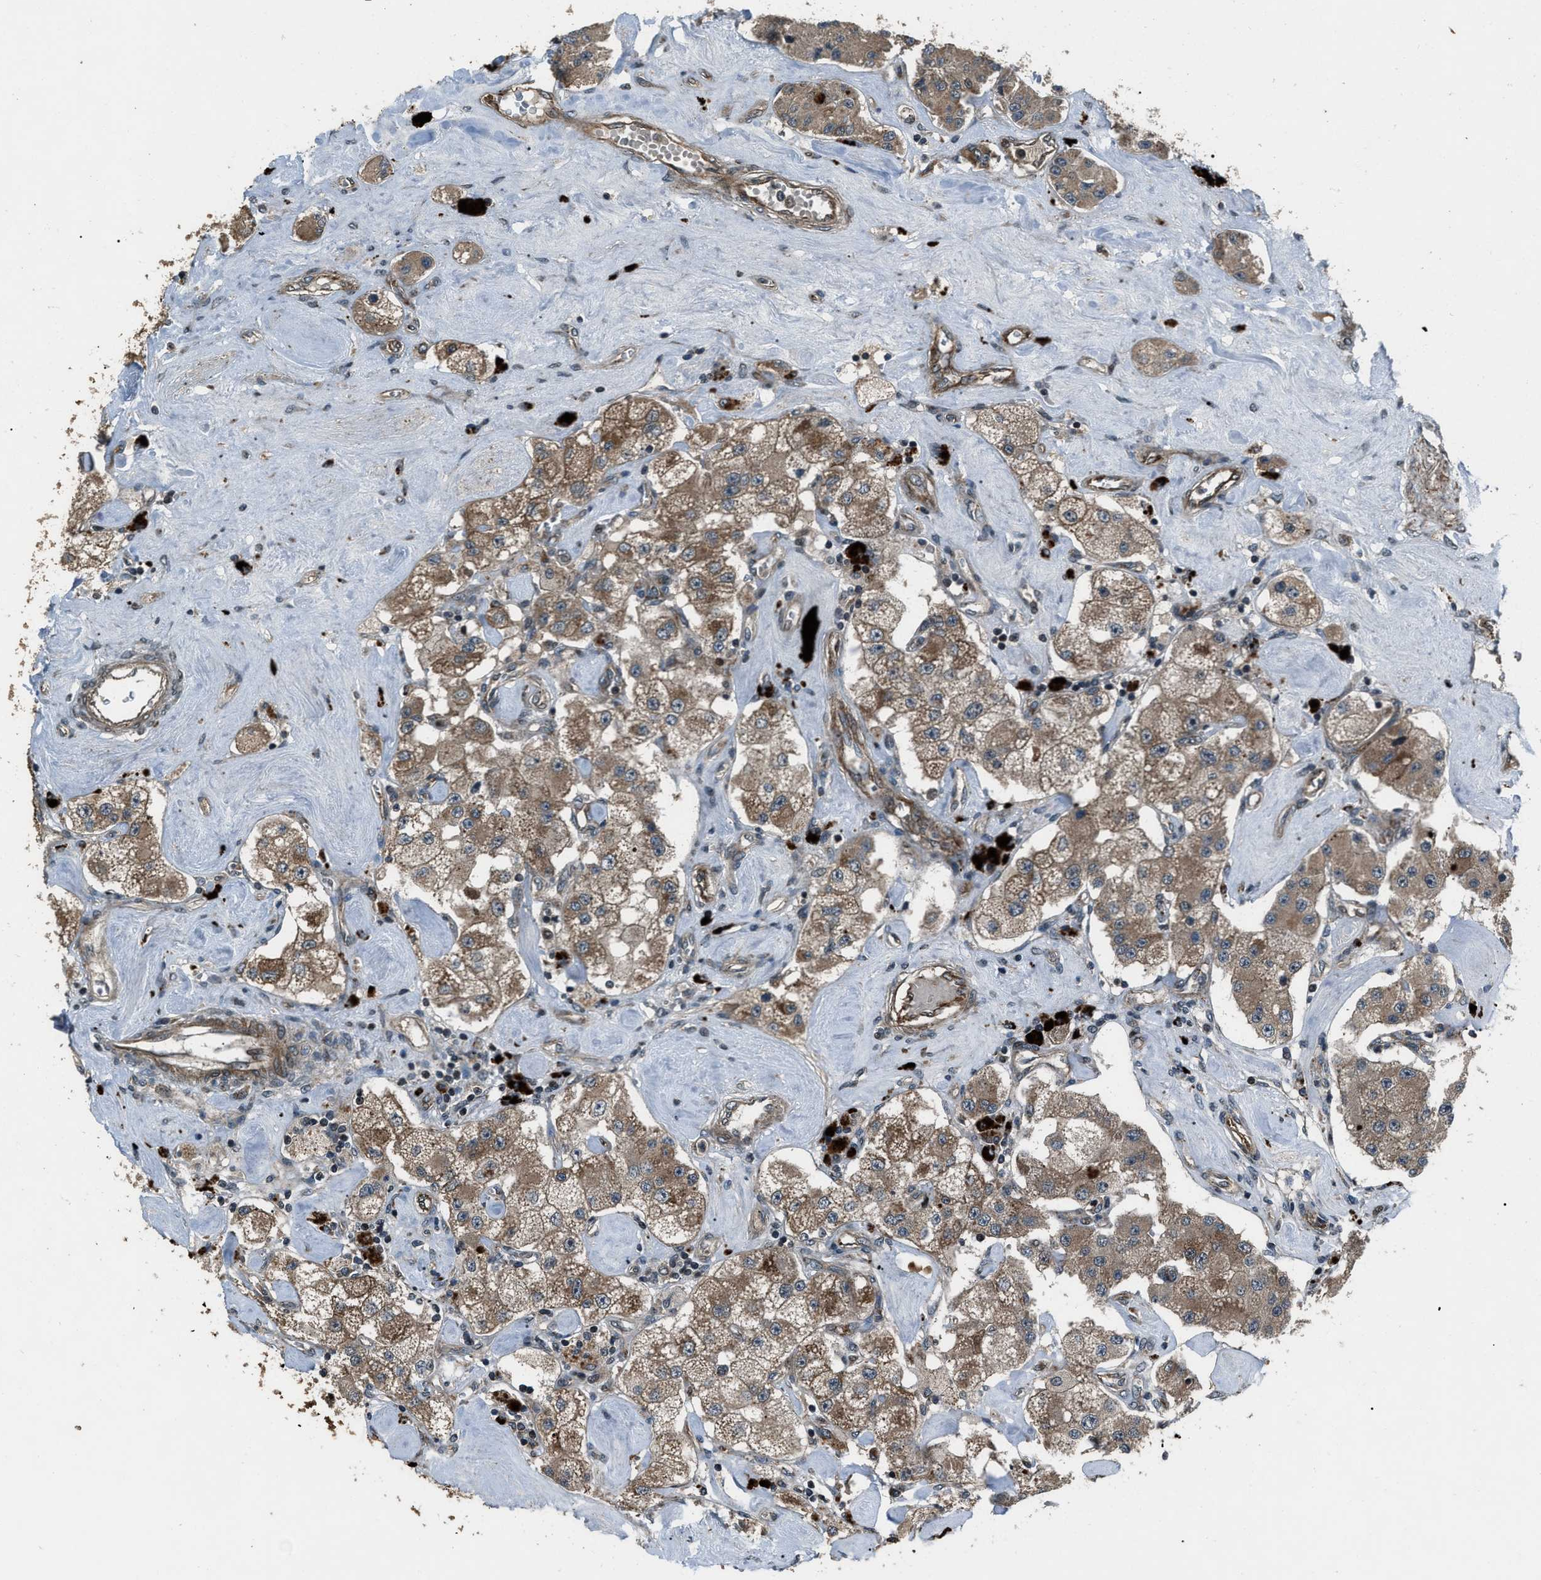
{"staining": {"intensity": "moderate", "quantity": ">75%", "location": "cytoplasmic/membranous"}, "tissue": "carcinoid", "cell_type": "Tumor cells", "image_type": "cancer", "snomed": [{"axis": "morphology", "description": "Carcinoid, malignant, NOS"}, {"axis": "topography", "description": "Pancreas"}], "caption": "About >75% of tumor cells in malignant carcinoid display moderate cytoplasmic/membranous protein expression as visualized by brown immunohistochemical staining.", "gene": "IRAK4", "patient": {"sex": "male", "age": 41}}